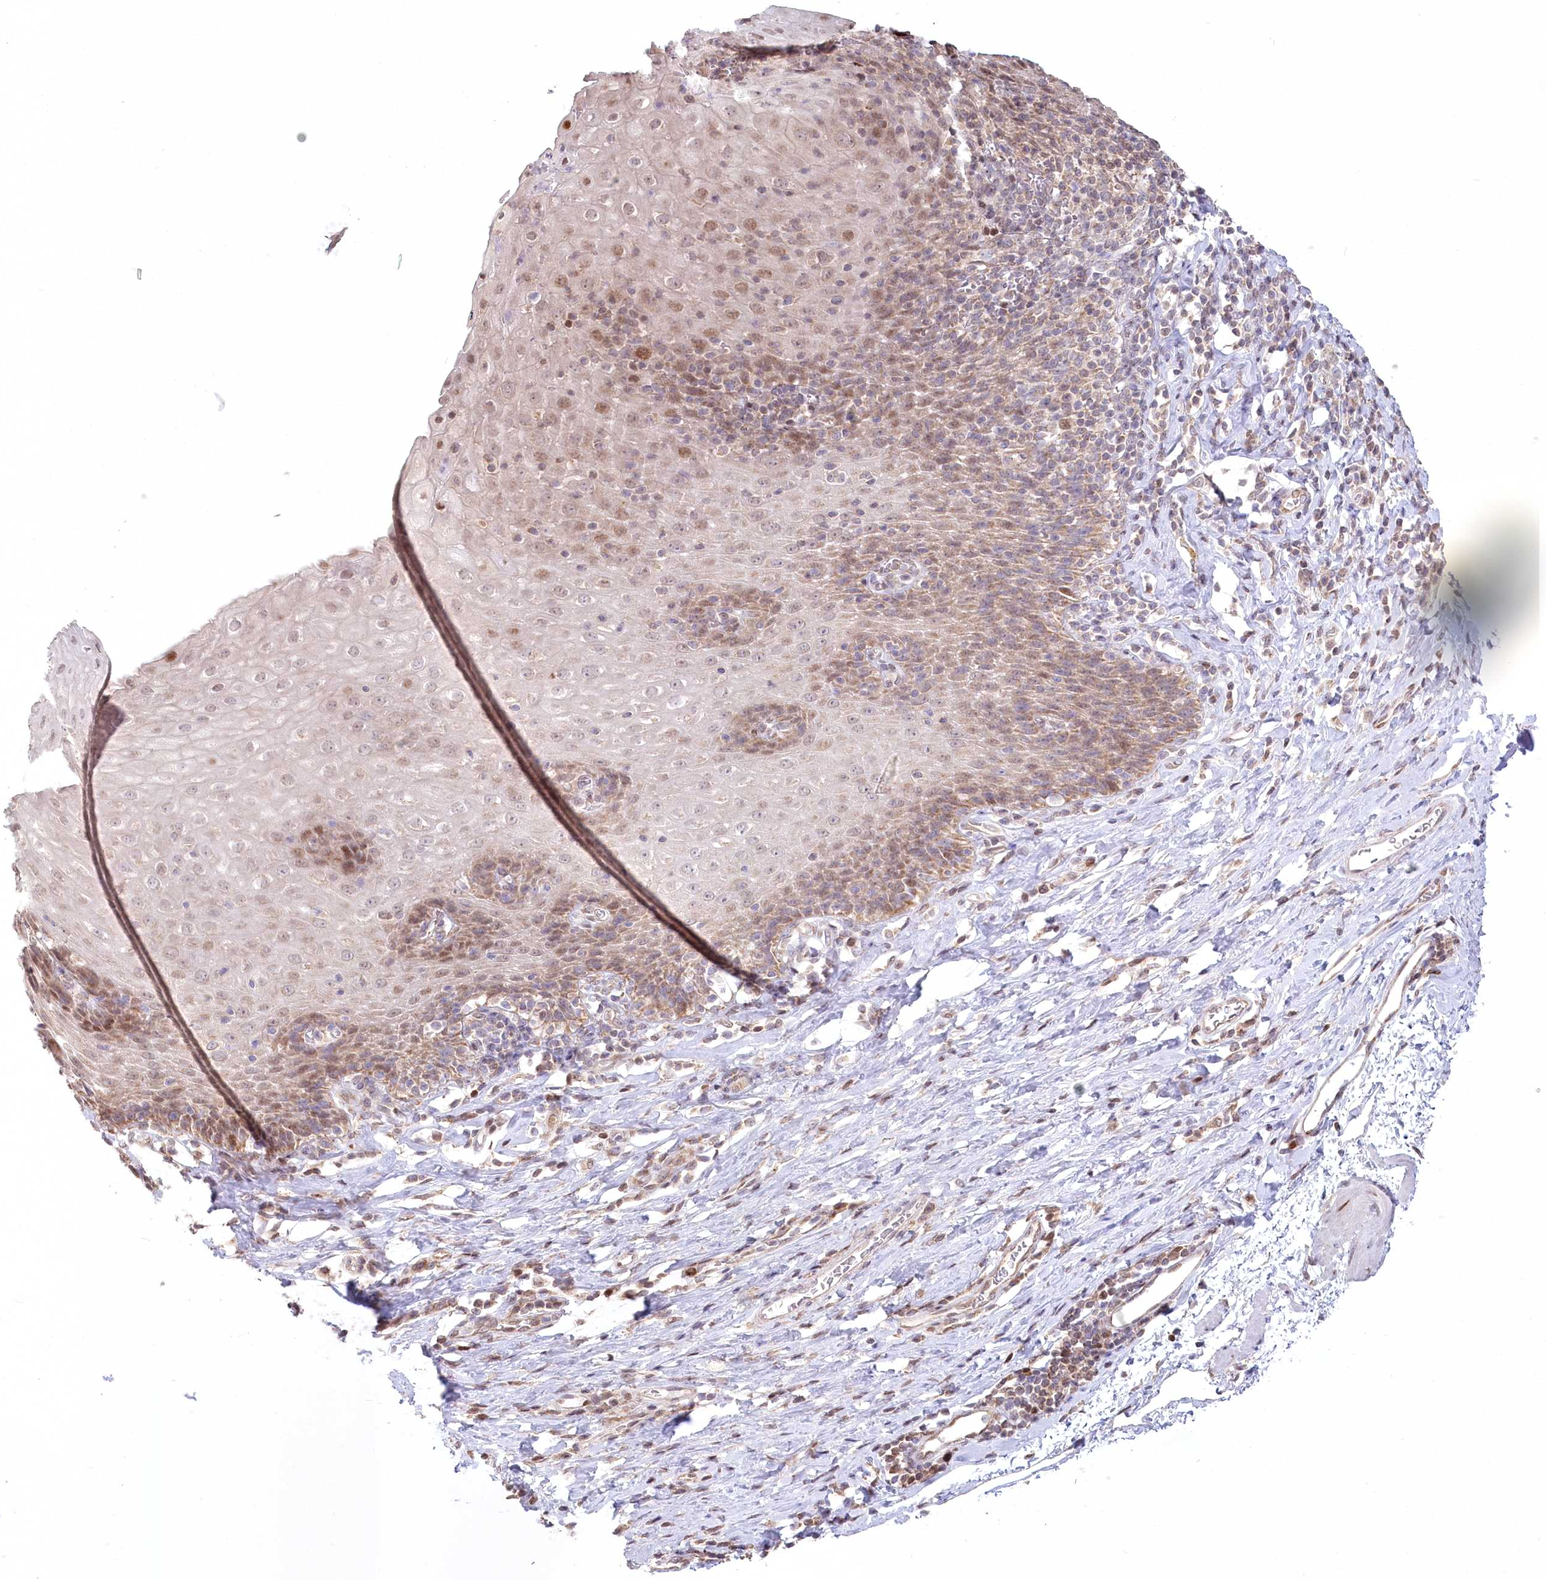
{"staining": {"intensity": "moderate", "quantity": "25%-75%", "location": "cytoplasmic/membranous,nuclear"}, "tissue": "esophagus", "cell_type": "Squamous epithelial cells", "image_type": "normal", "snomed": [{"axis": "morphology", "description": "Normal tissue, NOS"}, {"axis": "topography", "description": "Esophagus"}], "caption": "Squamous epithelial cells display medium levels of moderate cytoplasmic/membranous,nuclear staining in about 25%-75% of cells in benign human esophagus.", "gene": "PYURF", "patient": {"sex": "female", "age": 61}}